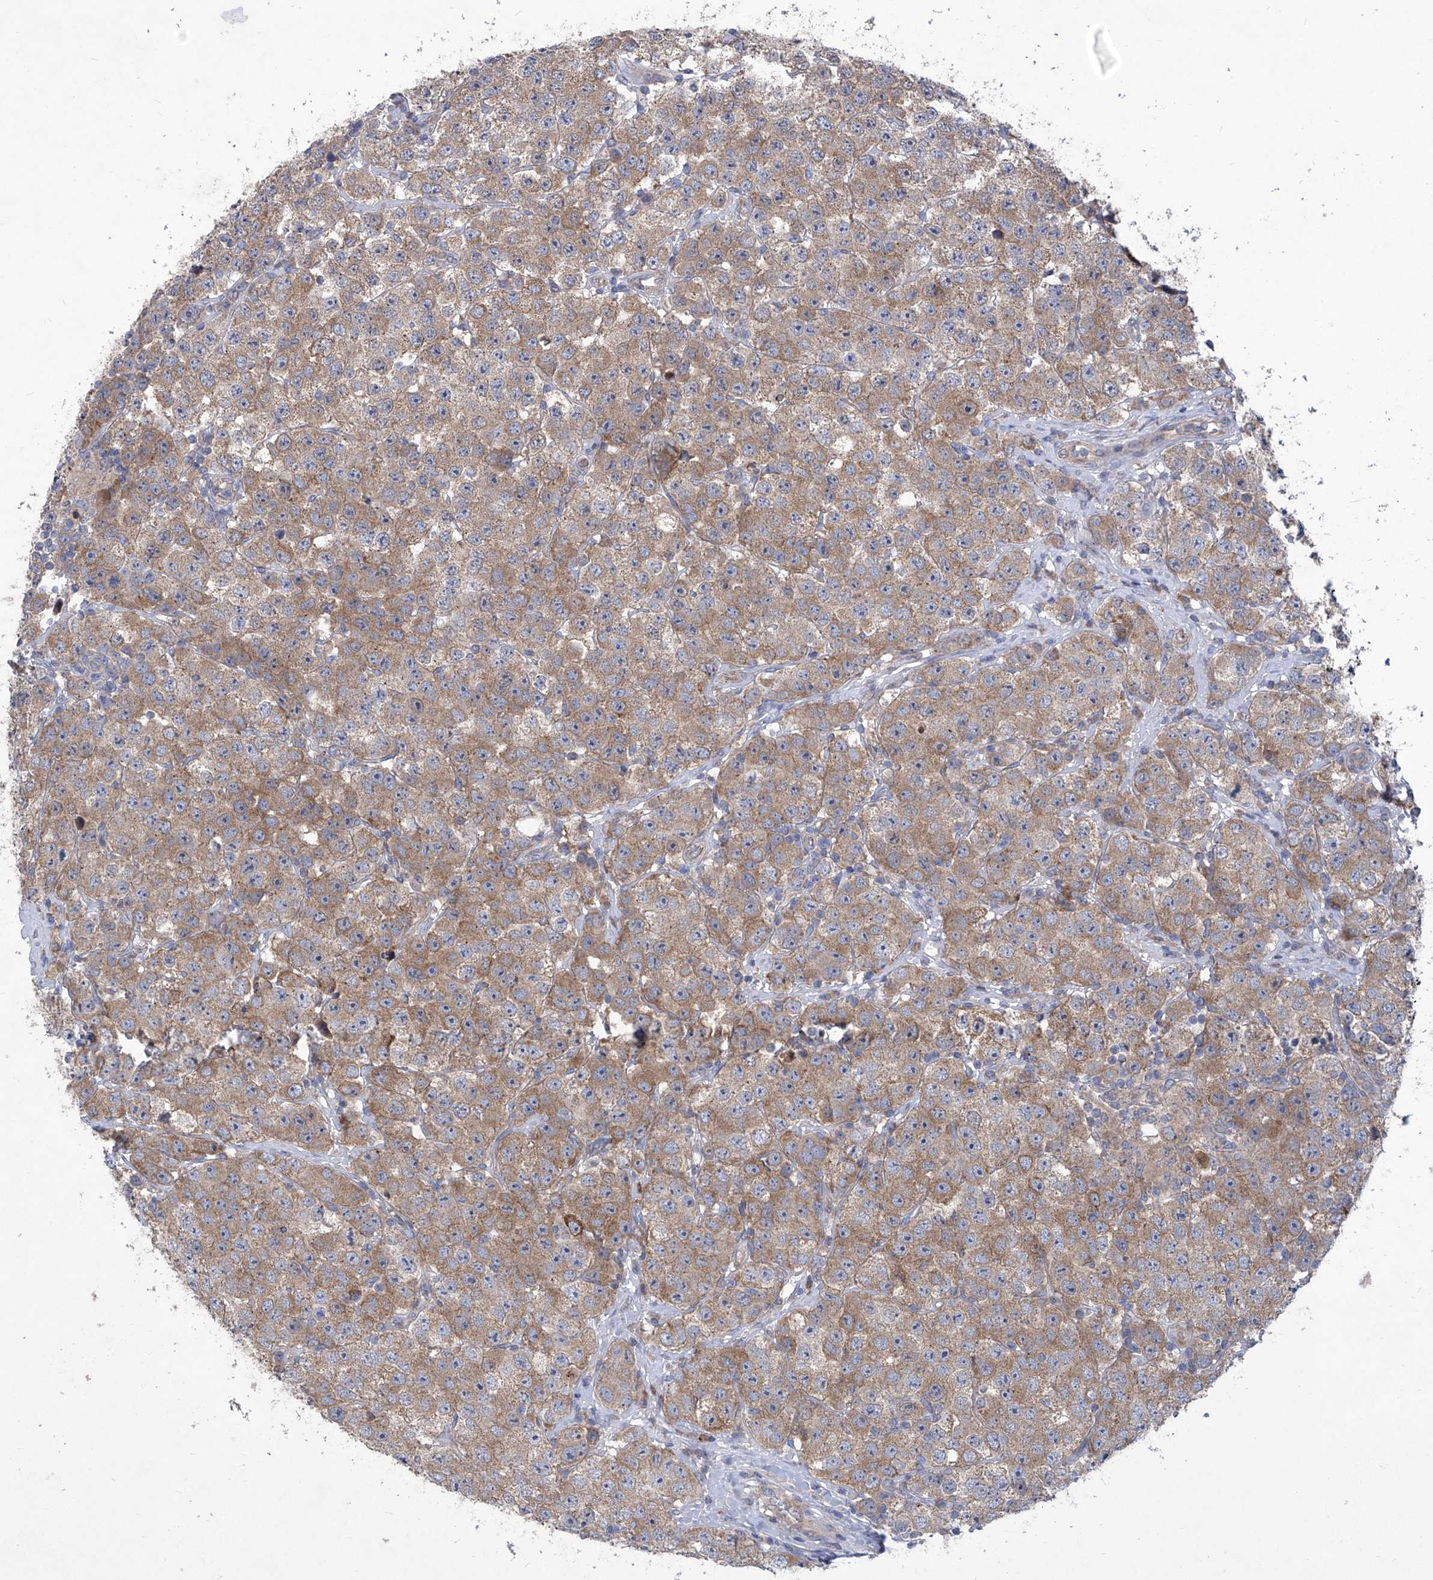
{"staining": {"intensity": "weak", "quantity": ">75%", "location": "cytoplasmic/membranous"}, "tissue": "testis cancer", "cell_type": "Tumor cells", "image_type": "cancer", "snomed": [{"axis": "morphology", "description": "Seminoma, NOS"}, {"axis": "topography", "description": "Testis"}], "caption": "Immunohistochemical staining of human testis cancer (seminoma) demonstrates low levels of weak cytoplasmic/membranous positivity in about >75% of tumor cells. The staining is performed using DAB brown chromogen to label protein expression. The nuclei are counter-stained blue using hematoxylin.", "gene": "COQ3", "patient": {"sex": "male", "age": 28}}